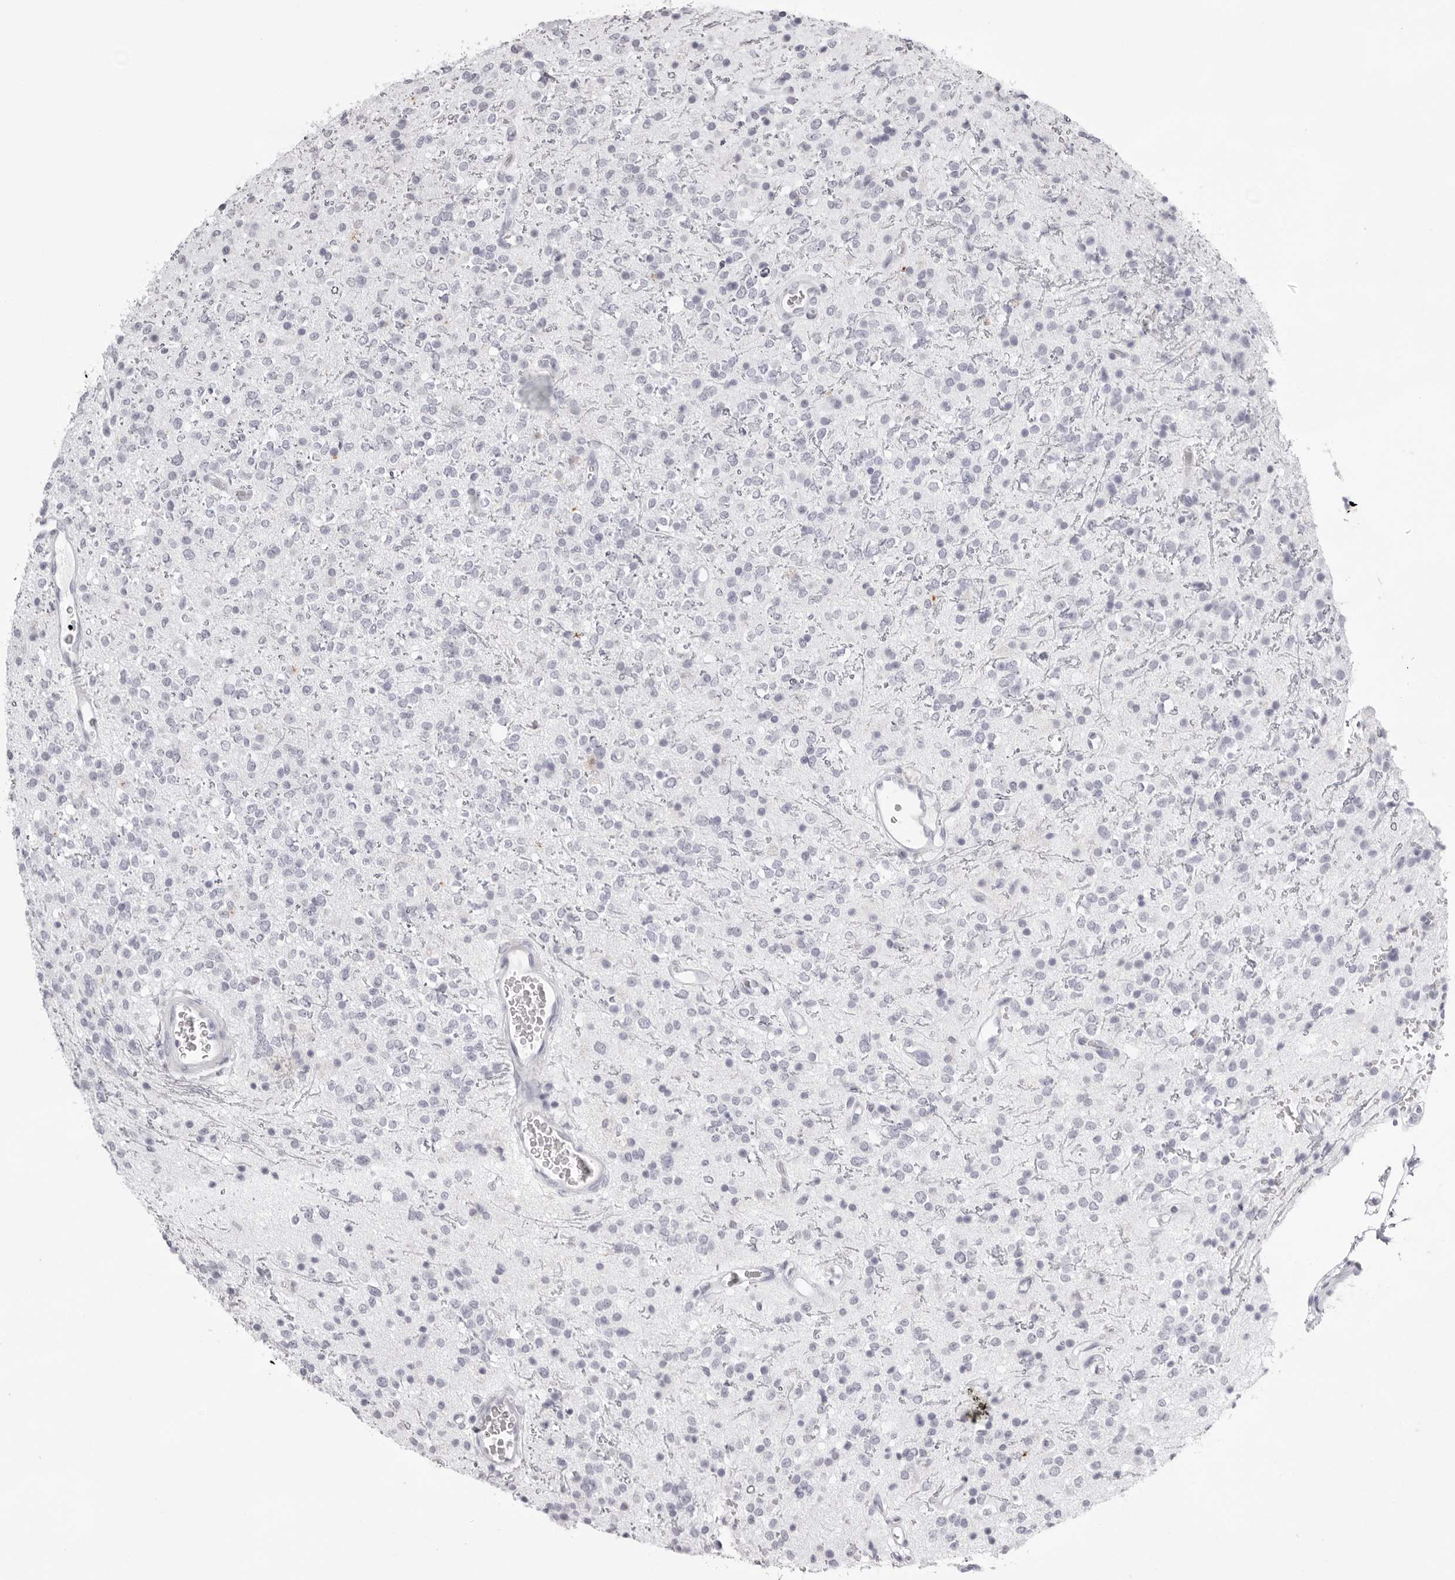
{"staining": {"intensity": "negative", "quantity": "none", "location": "none"}, "tissue": "glioma", "cell_type": "Tumor cells", "image_type": "cancer", "snomed": [{"axis": "morphology", "description": "Glioma, malignant, High grade"}, {"axis": "topography", "description": "Brain"}], "caption": "Immunohistochemistry (IHC) image of neoplastic tissue: malignant high-grade glioma stained with DAB demonstrates no significant protein staining in tumor cells.", "gene": "TMOD4", "patient": {"sex": "male", "age": 34}}